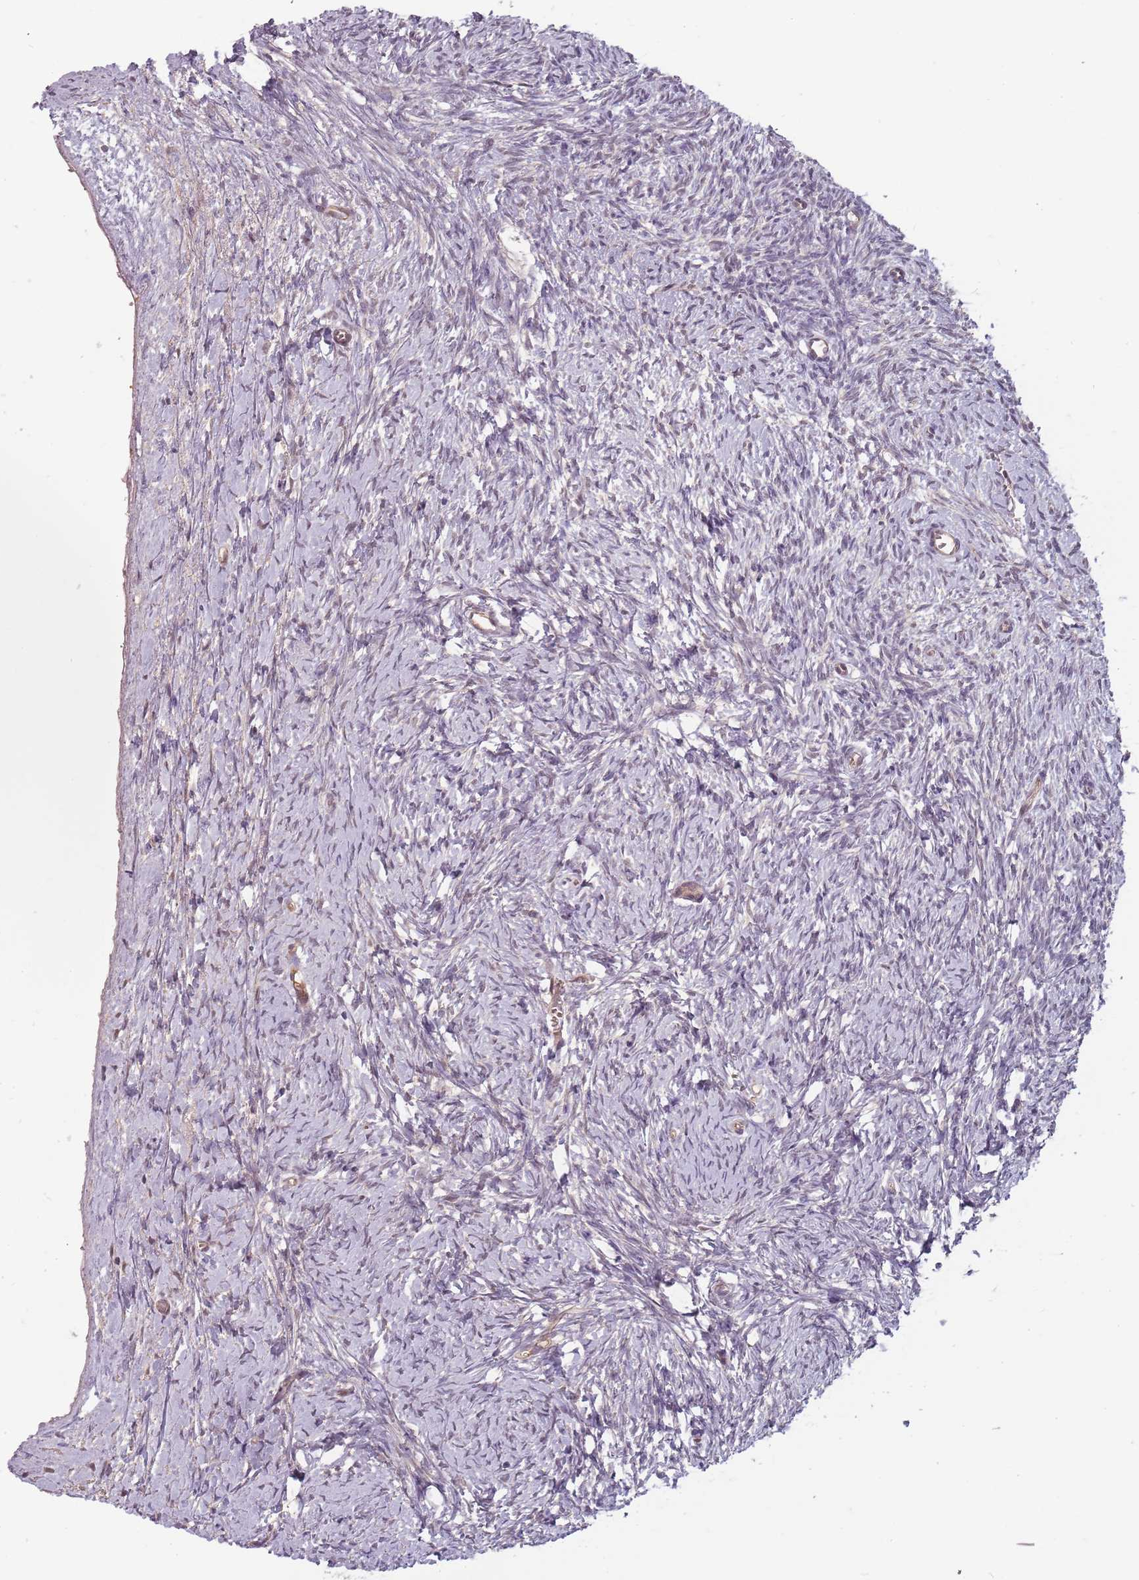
{"staining": {"intensity": "weak", "quantity": "<25%", "location": "cytoplasmic/membranous"}, "tissue": "ovary", "cell_type": "Ovarian stroma cells", "image_type": "normal", "snomed": [{"axis": "morphology", "description": "Normal tissue, NOS"}, {"axis": "morphology", "description": "Developmental malformation"}, {"axis": "topography", "description": "Ovary"}], "caption": "The immunohistochemistry photomicrograph has no significant staining in ovarian stroma cells of ovary. (Brightfield microscopy of DAB IHC at high magnification).", "gene": "PPP1R14C", "patient": {"sex": "female", "age": 39}}